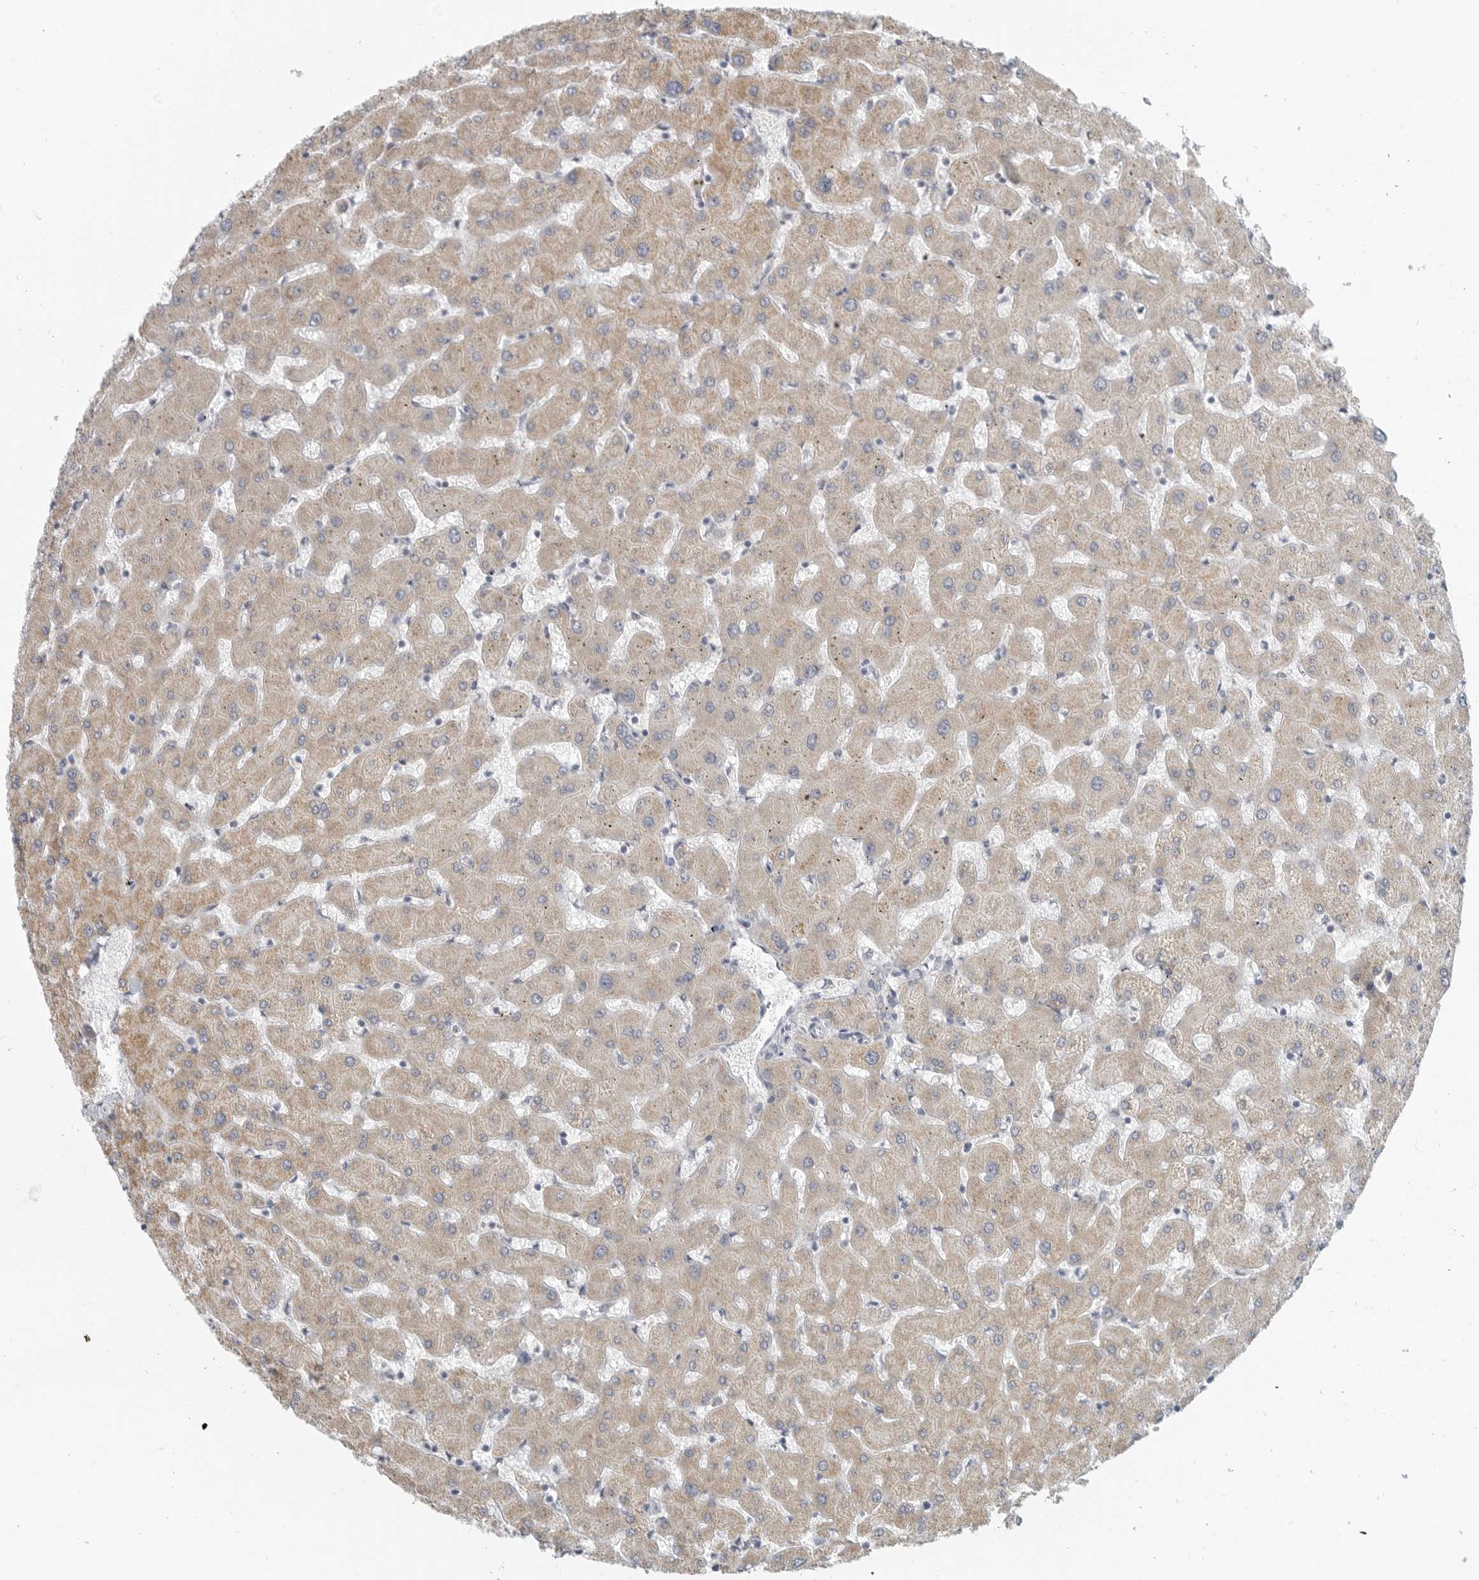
{"staining": {"intensity": "weak", "quantity": "<25%", "location": "cytoplasmic/membranous"}, "tissue": "liver", "cell_type": "Cholangiocytes", "image_type": "normal", "snomed": [{"axis": "morphology", "description": "Normal tissue, NOS"}, {"axis": "topography", "description": "Liver"}], "caption": "Immunohistochemistry of unremarkable human liver exhibits no positivity in cholangiocytes. (Brightfield microscopy of DAB immunohistochemistry at high magnification).", "gene": "IL12RB2", "patient": {"sex": "female", "age": 63}}